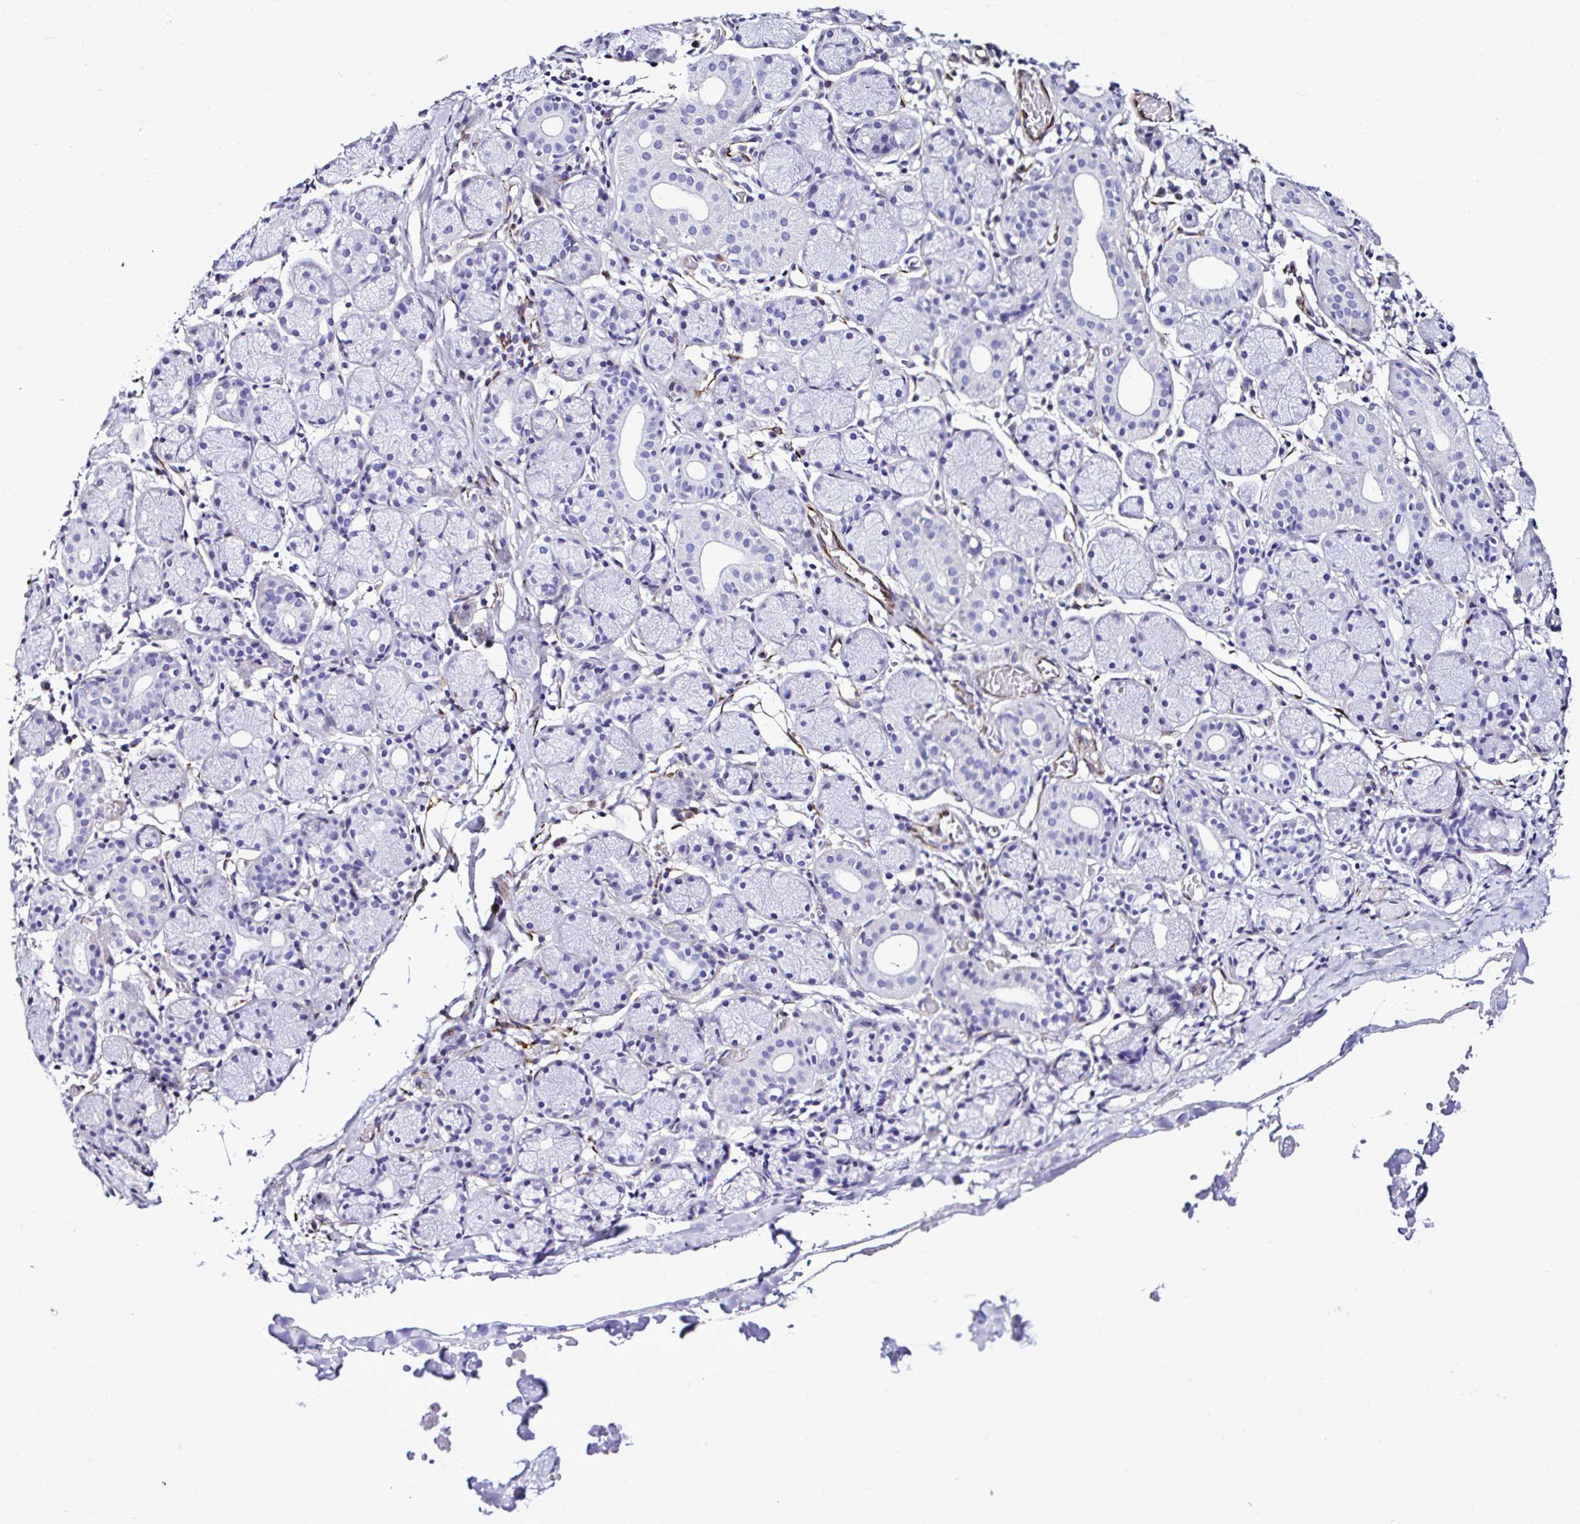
{"staining": {"intensity": "negative", "quantity": "none", "location": "none"}, "tissue": "salivary gland", "cell_type": "Glandular cells", "image_type": "normal", "snomed": [{"axis": "morphology", "description": "Normal tissue, NOS"}, {"axis": "topography", "description": "Salivary gland"}], "caption": "Immunohistochemistry (IHC) micrograph of benign human salivary gland stained for a protein (brown), which displays no positivity in glandular cells.", "gene": "DEPDC5", "patient": {"sex": "female", "age": 24}}